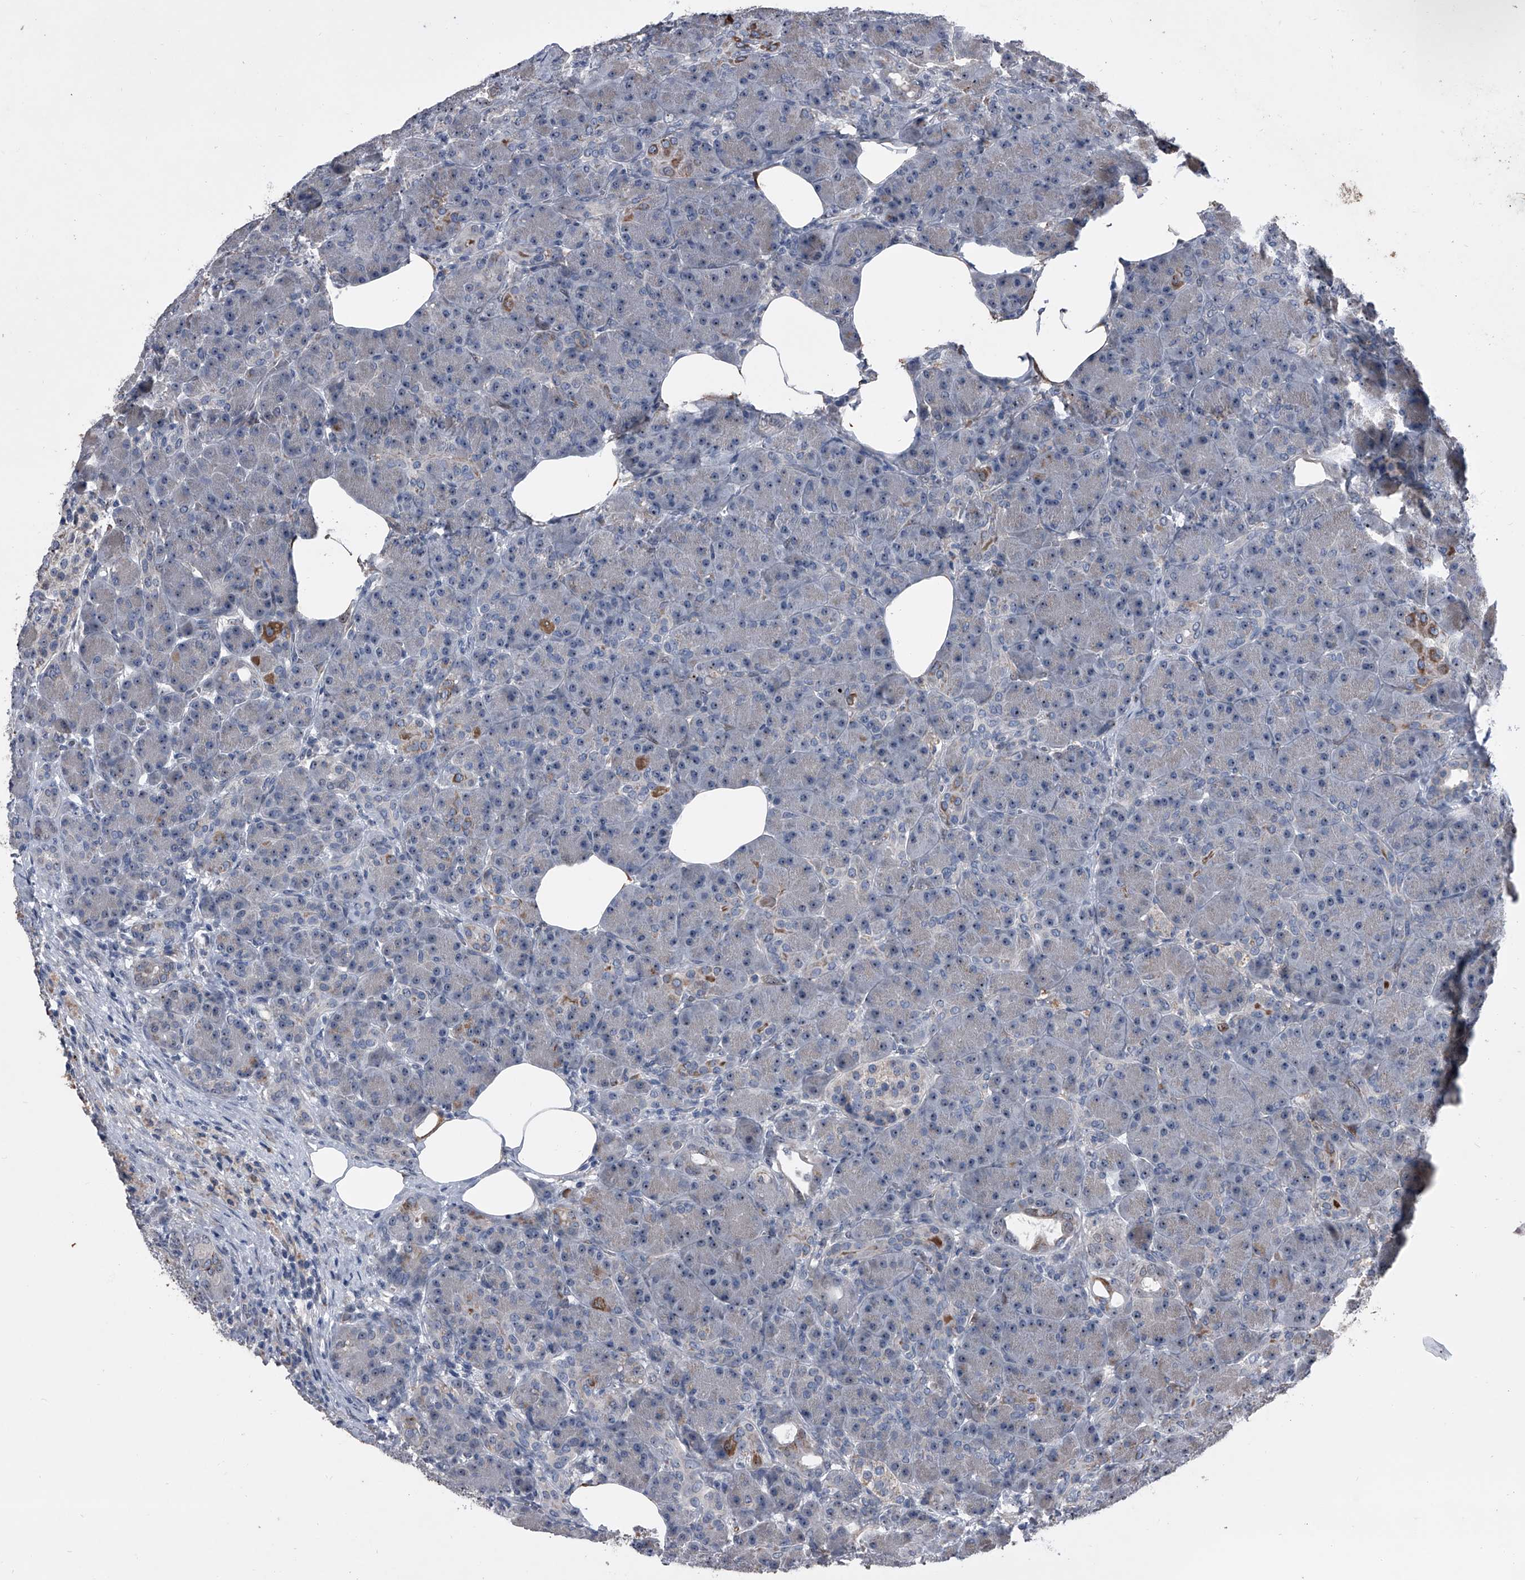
{"staining": {"intensity": "negative", "quantity": "none", "location": "none"}, "tissue": "pancreas", "cell_type": "Exocrine glandular cells", "image_type": "normal", "snomed": [{"axis": "morphology", "description": "Normal tissue, NOS"}, {"axis": "topography", "description": "Pancreas"}], "caption": "High power microscopy photomicrograph of an IHC photomicrograph of normal pancreas, revealing no significant expression in exocrine glandular cells.", "gene": "CEP85L", "patient": {"sex": "male", "age": 63}}